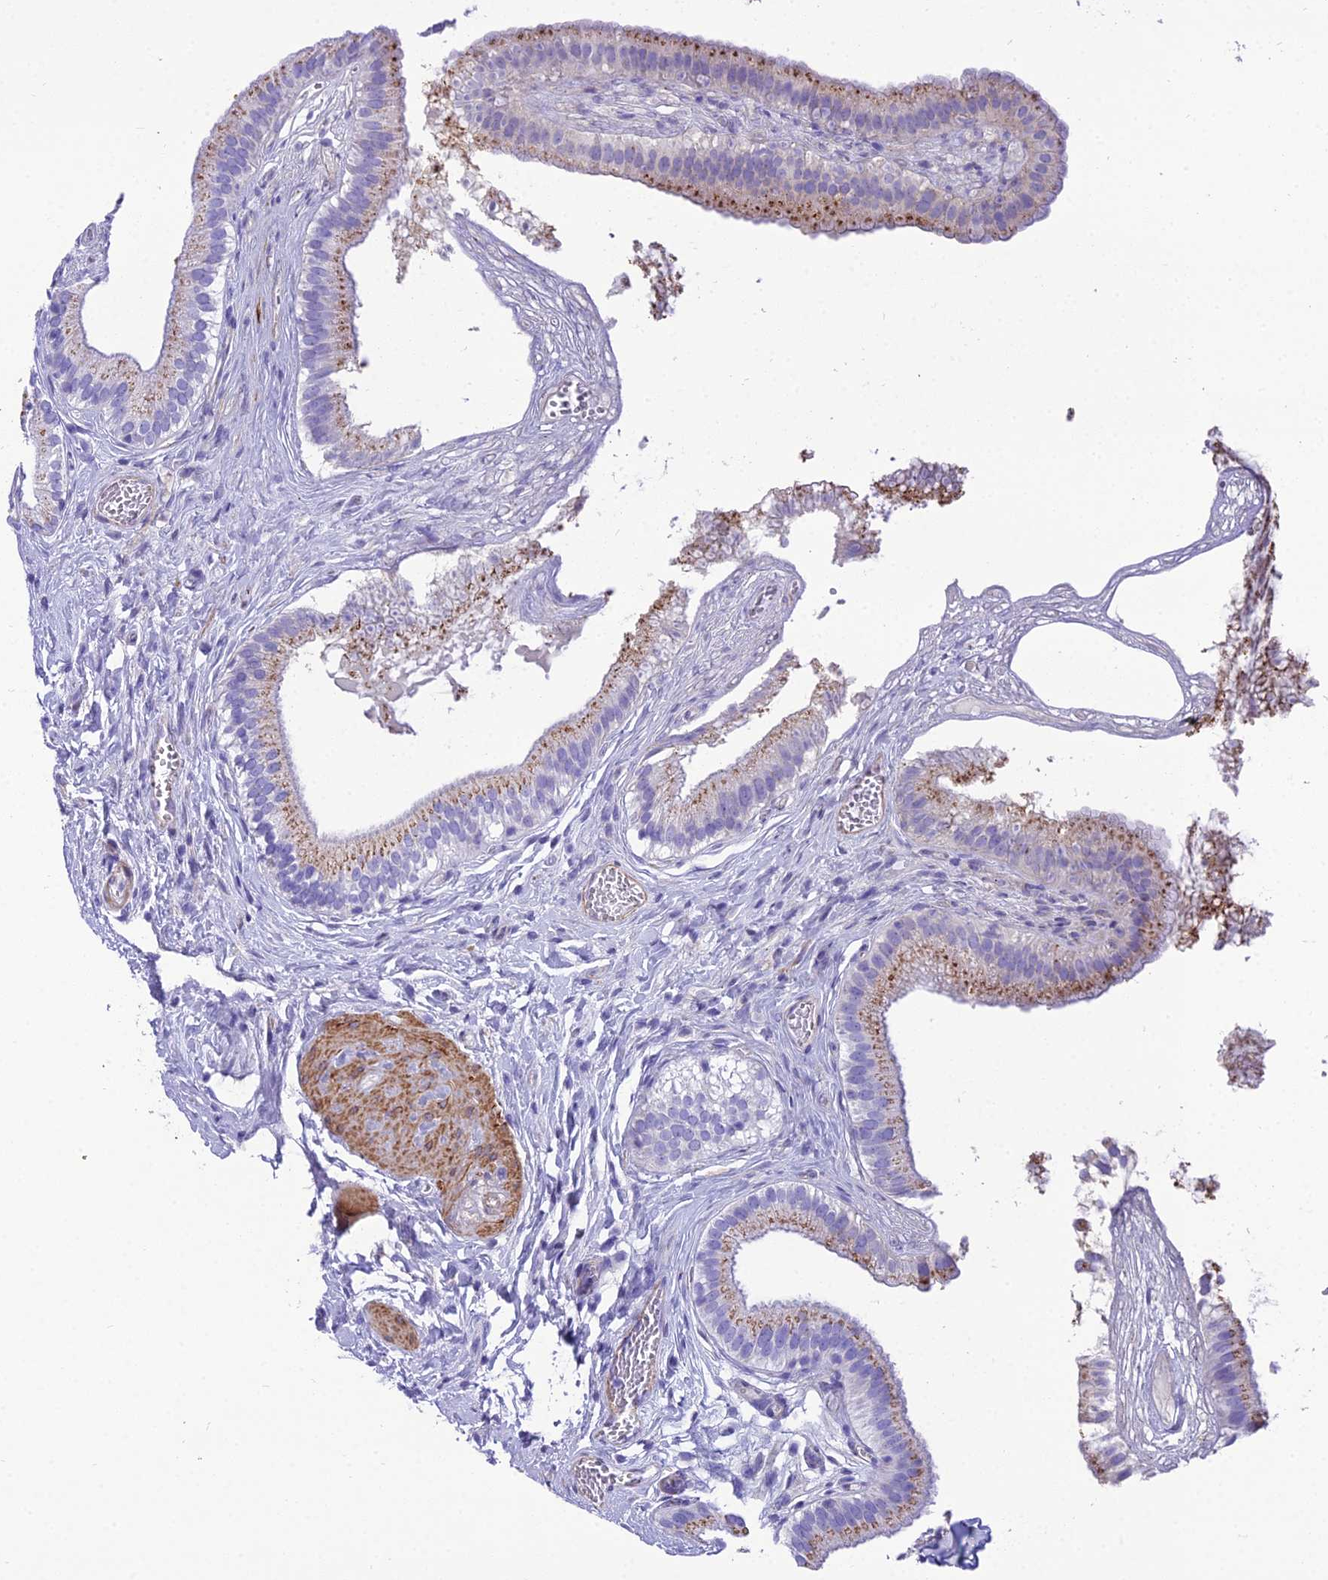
{"staining": {"intensity": "moderate", "quantity": "25%-75%", "location": "cytoplasmic/membranous"}, "tissue": "gallbladder", "cell_type": "Glandular cells", "image_type": "normal", "snomed": [{"axis": "morphology", "description": "Normal tissue, NOS"}, {"axis": "topography", "description": "Gallbladder"}], "caption": "The histopathology image reveals a brown stain indicating the presence of a protein in the cytoplasmic/membranous of glandular cells in gallbladder.", "gene": "GFRA1", "patient": {"sex": "female", "age": 54}}